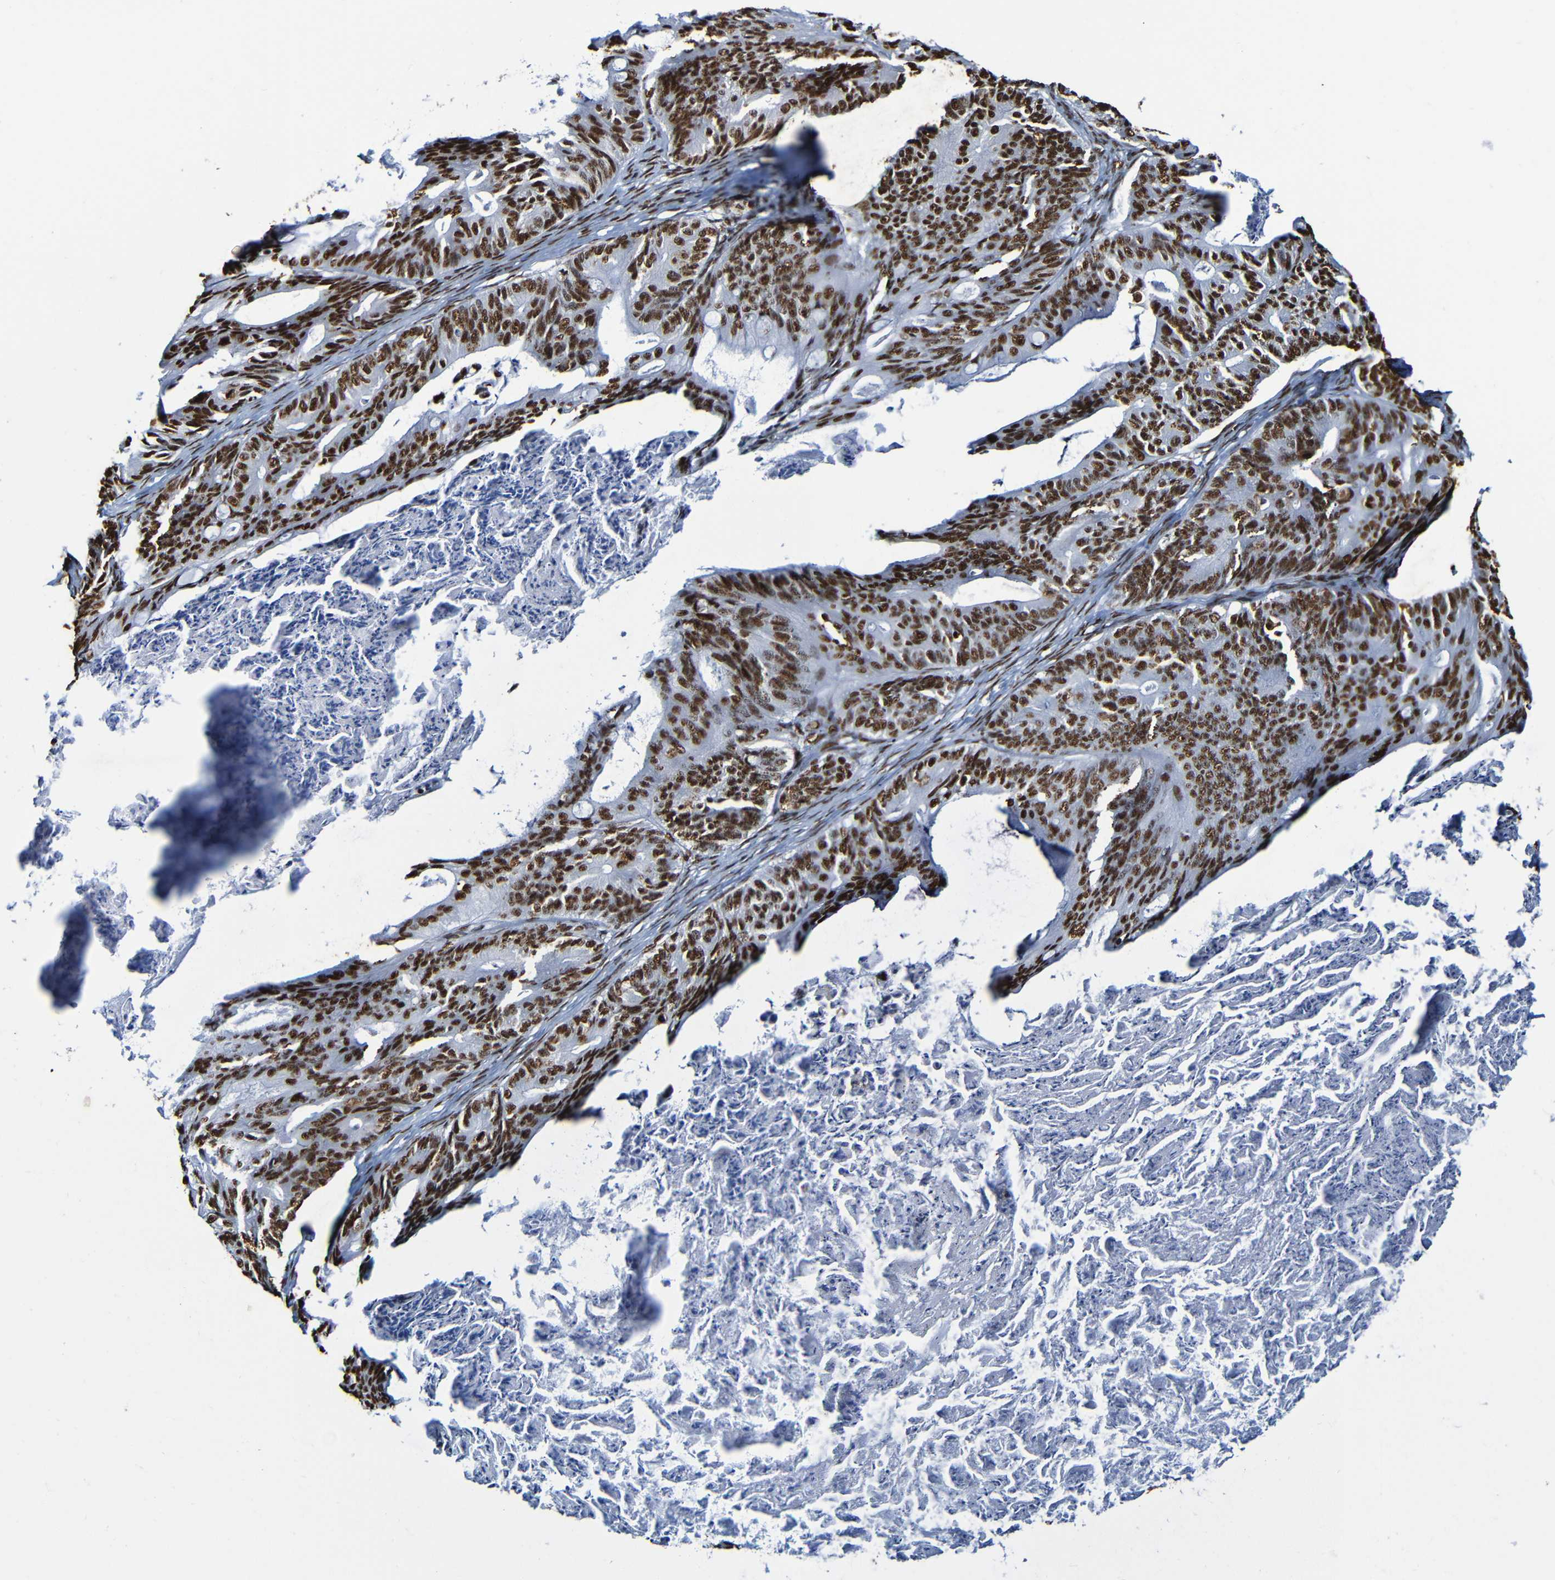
{"staining": {"intensity": "strong", "quantity": ">75%", "location": "nuclear"}, "tissue": "ovarian cancer", "cell_type": "Tumor cells", "image_type": "cancer", "snomed": [{"axis": "morphology", "description": "Cystadenocarcinoma, mucinous, NOS"}, {"axis": "topography", "description": "Ovary"}], "caption": "Mucinous cystadenocarcinoma (ovarian) stained with a protein marker exhibits strong staining in tumor cells.", "gene": "SRSF3", "patient": {"sex": "female", "age": 37}}